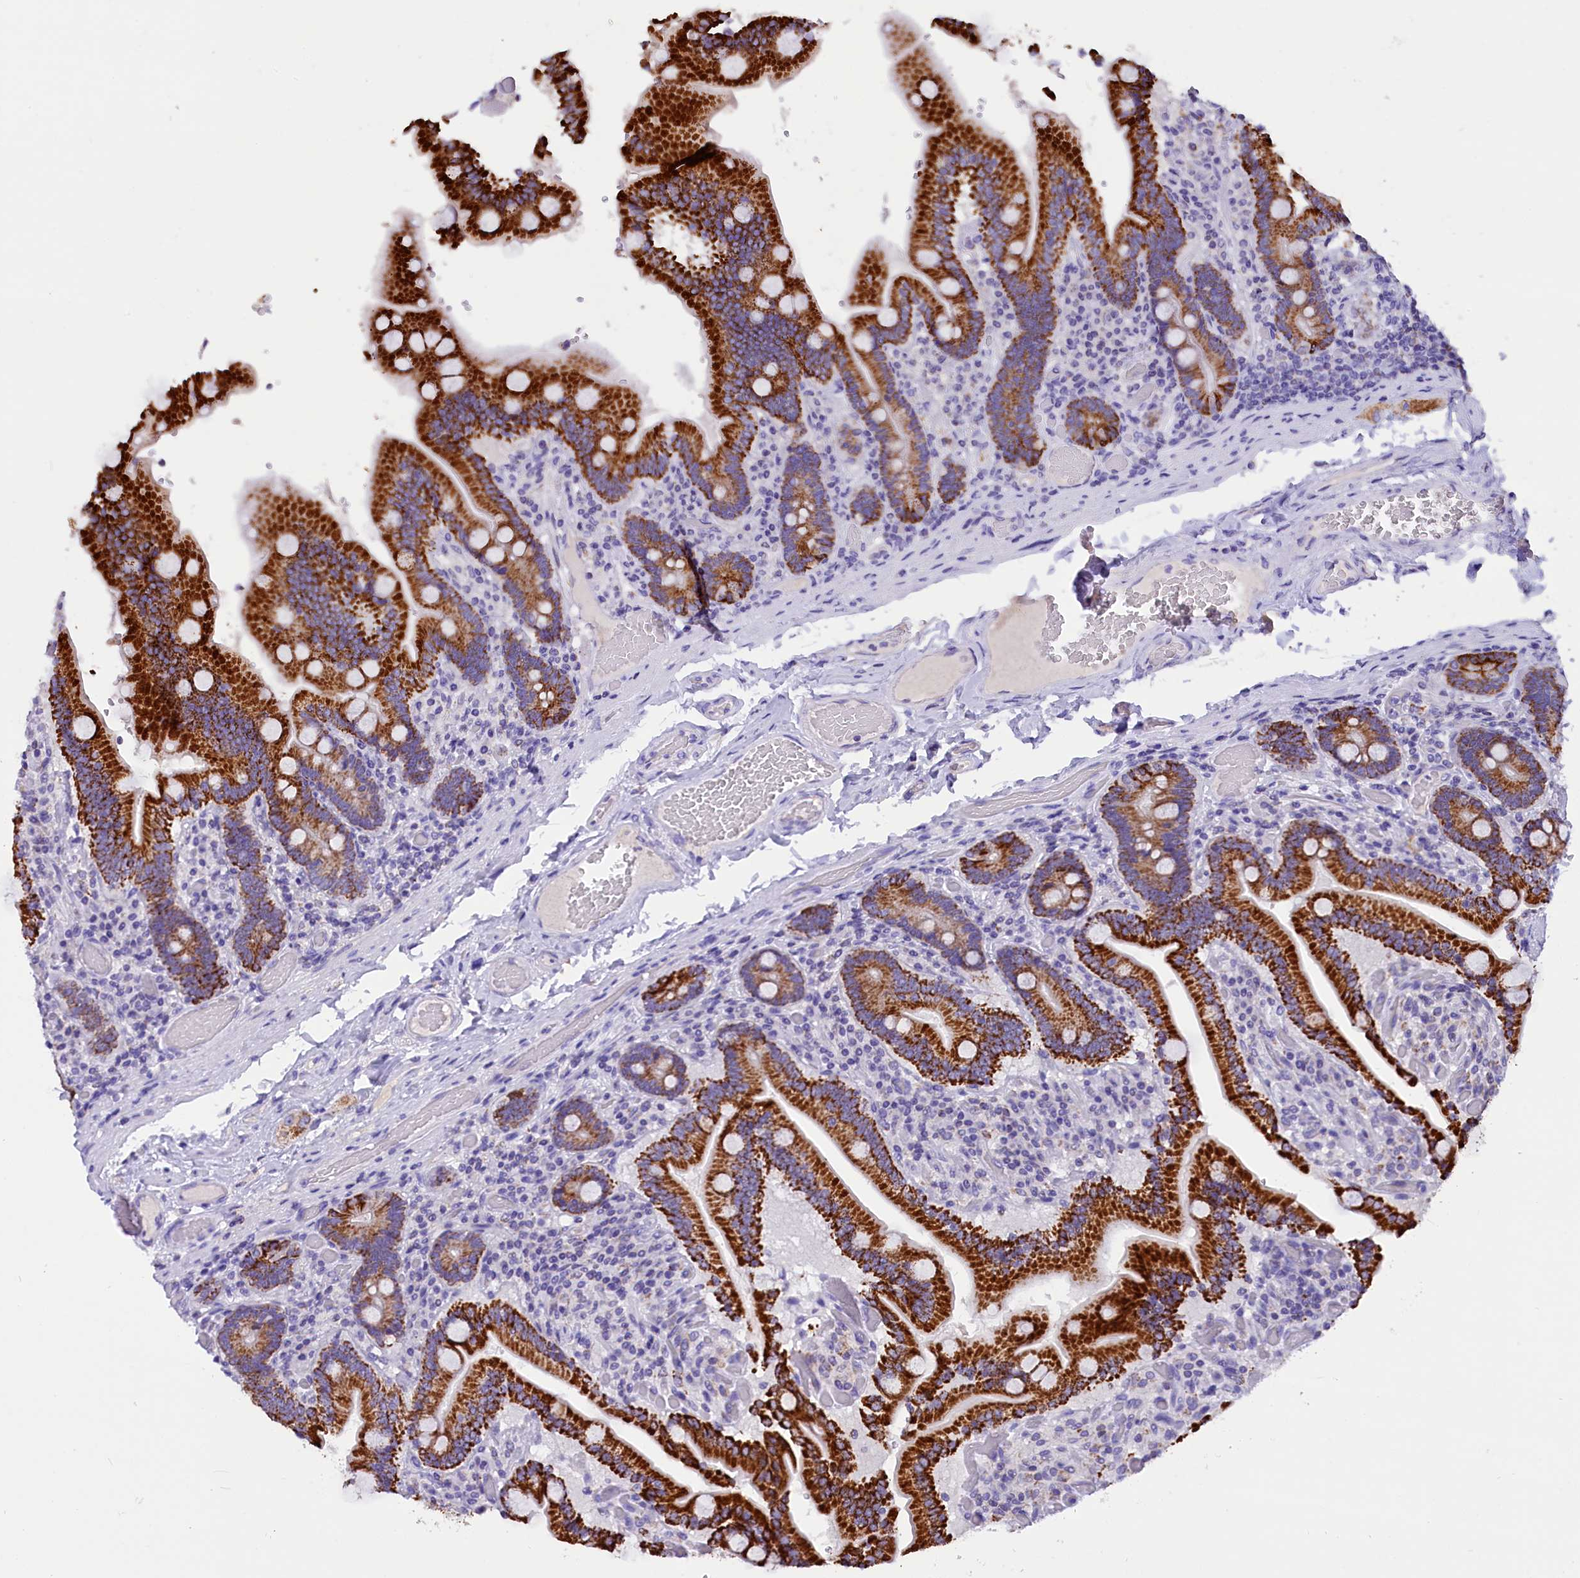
{"staining": {"intensity": "strong", "quantity": ">75%", "location": "cytoplasmic/membranous"}, "tissue": "duodenum", "cell_type": "Glandular cells", "image_type": "normal", "snomed": [{"axis": "morphology", "description": "Normal tissue, NOS"}, {"axis": "topography", "description": "Duodenum"}], "caption": "Duodenum stained with a brown dye shows strong cytoplasmic/membranous positive staining in approximately >75% of glandular cells.", "gene": "ABAT", "patient": {"sex": "female", "age": 62}}